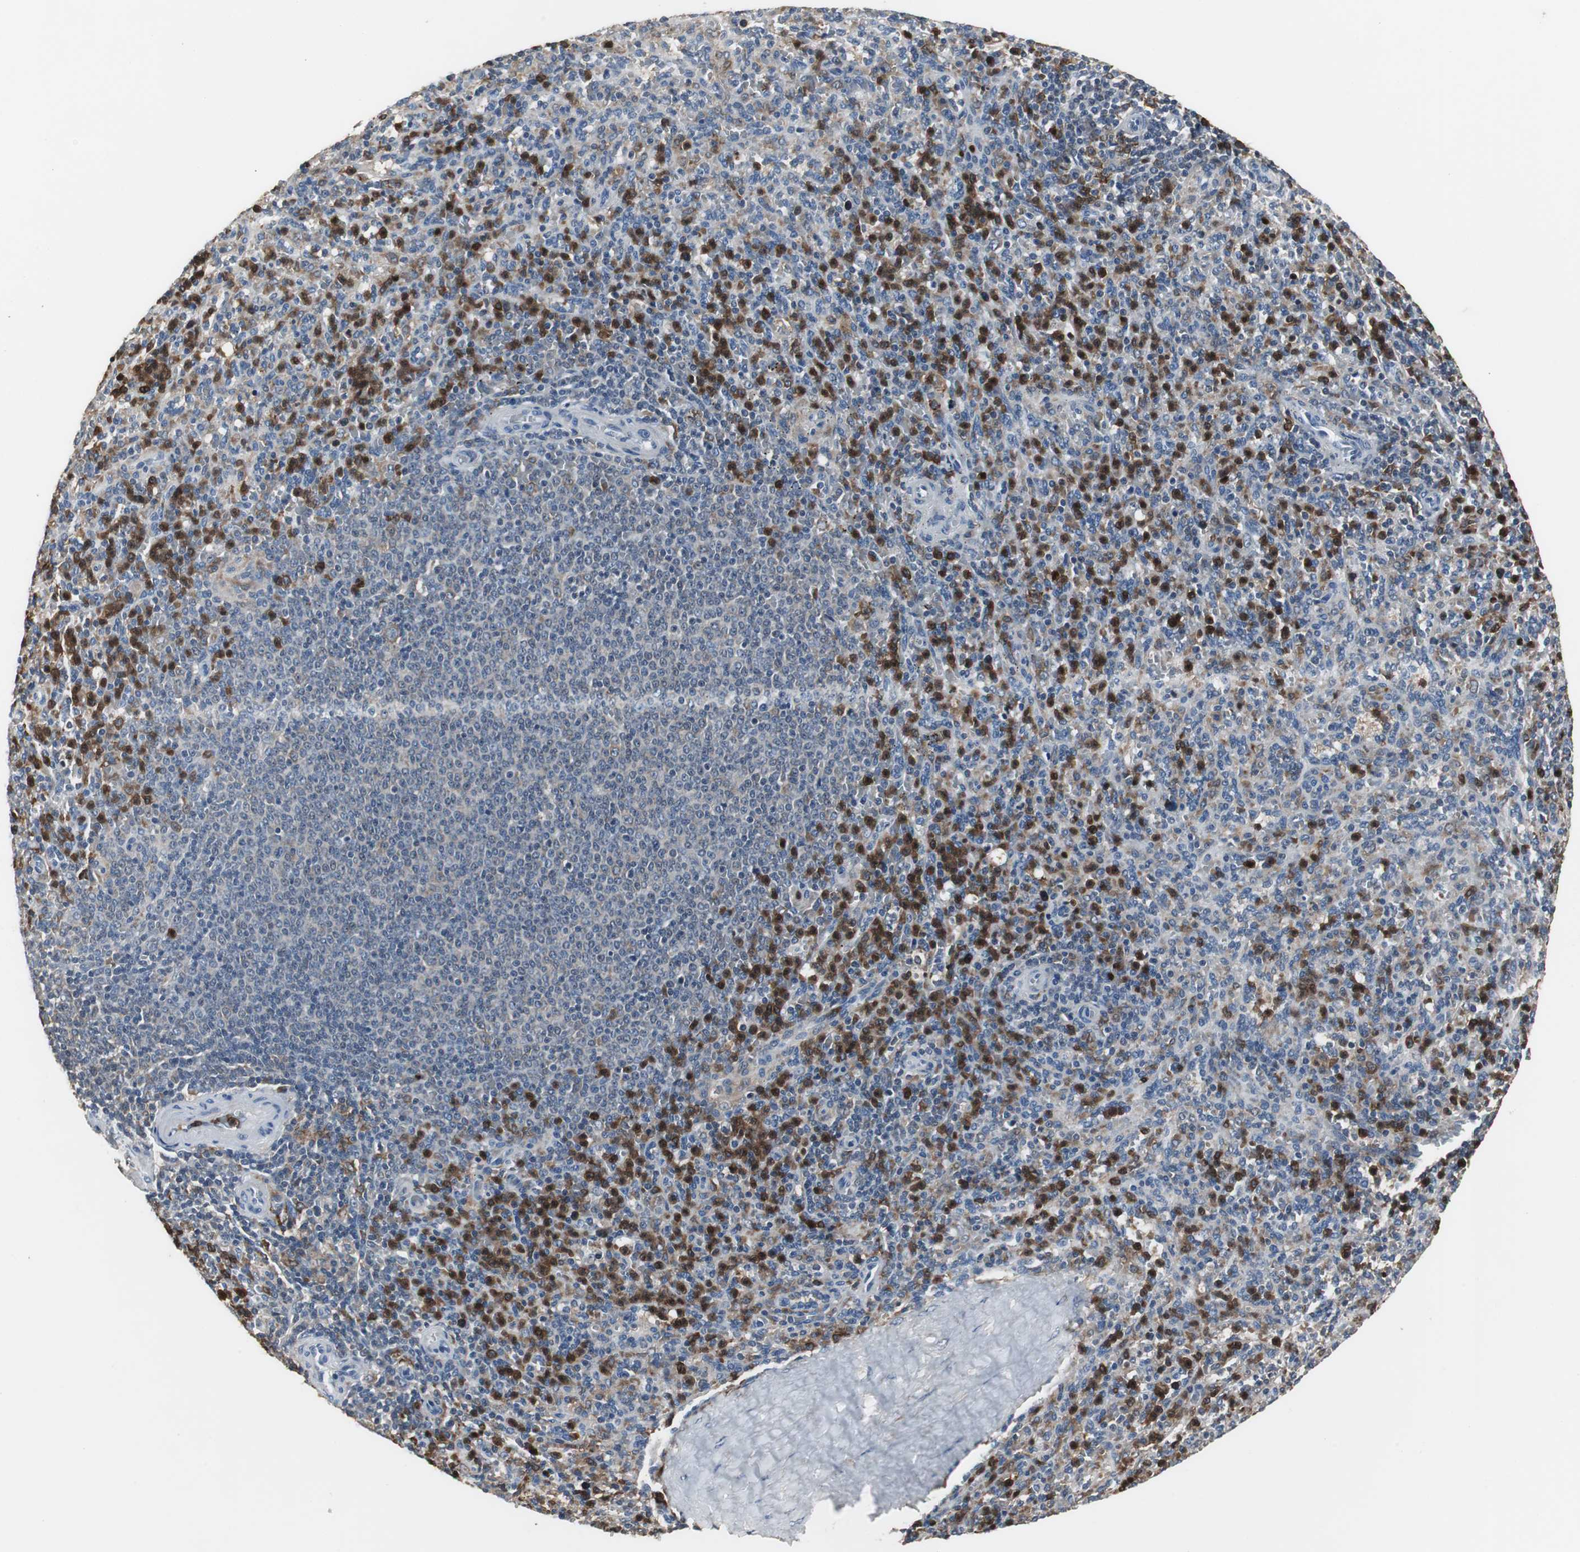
{"staining": {"intensity": "strong", "quantity": "25%-75%", "location": "cytoplasmic/membranous,nuclear"}, "tissue": "spleen", "cell_type": "Cells in red pulp", "image_type": "normal", "snomed": [{"axis": "morphology", "description": "Normal tissue, NOS"}, {"axis": "topography", "description": "Spleen"}], "caption": "Protein expression analysis of benign spleen reveals strong cytoplasmic/membranous,nuclear positivity in approximately 25%-75% of cells in red pulp. (Brightfield microscopy of DAB IHC at high magnification).", "gene": "NCF2", "patient": {"sex": "male", "age": 36}}